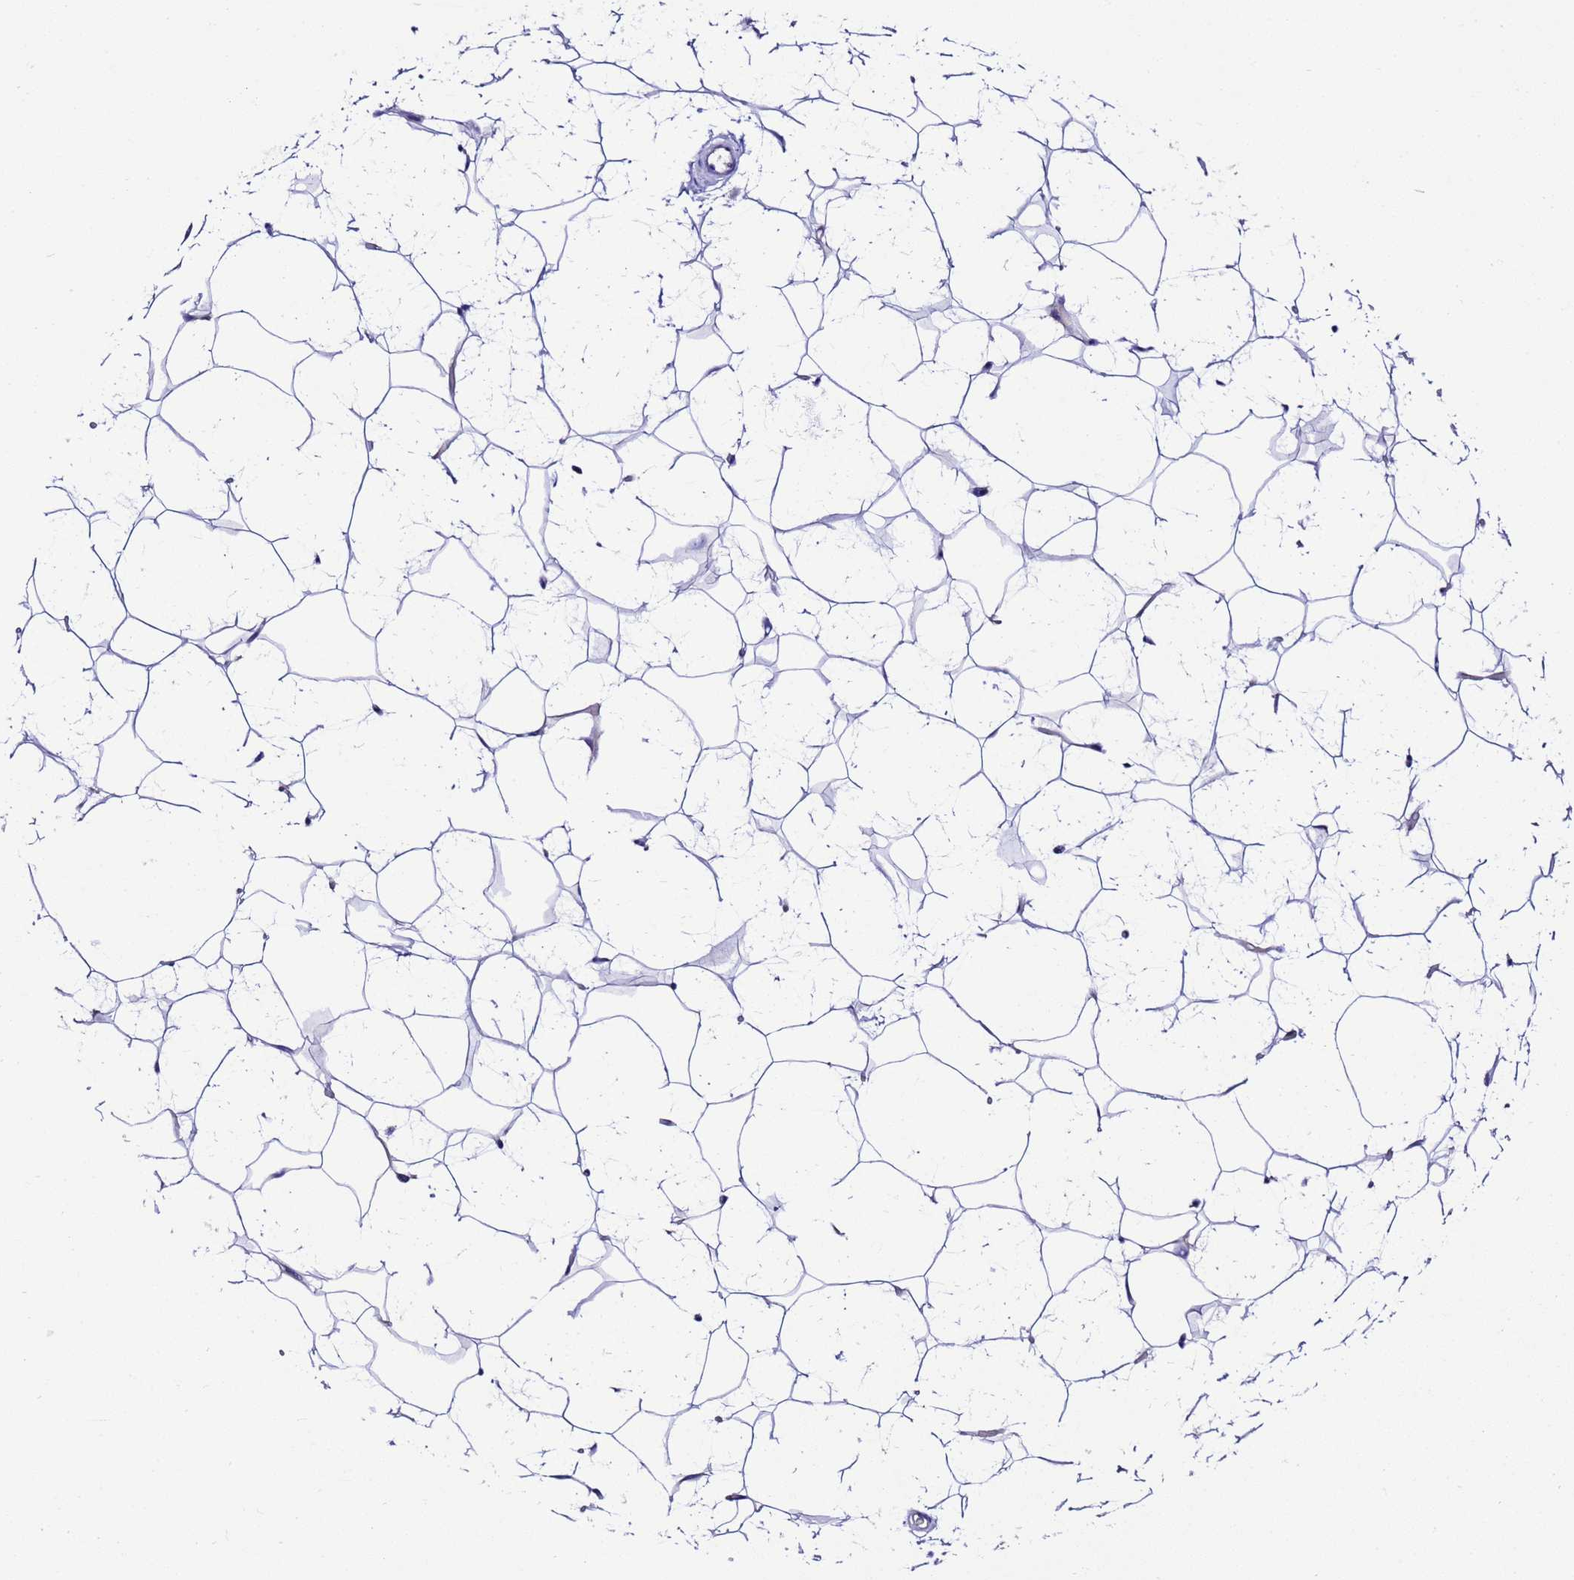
{"staining": {"intensity": "negative", "quantity": "none", "location": "none"}, "tissue": "adipose tissue", "cell_type": "Adipocytes", "image_type": "normal", "snomed": [{"axis": "morphology", "description": "Normal tissue, NOS"}, {"axis": "topography", "description": "Breast"}], "caption": "A histopathology image of adipose tissue stained for a protein shows no brown staining in adipocytes. (DAB (3,3'-diaminobenzidine) immunohistochemistry (IHC), high magnification).", "gene": "UGT2A1", "patient": {"sex": "female", "age": 26}}